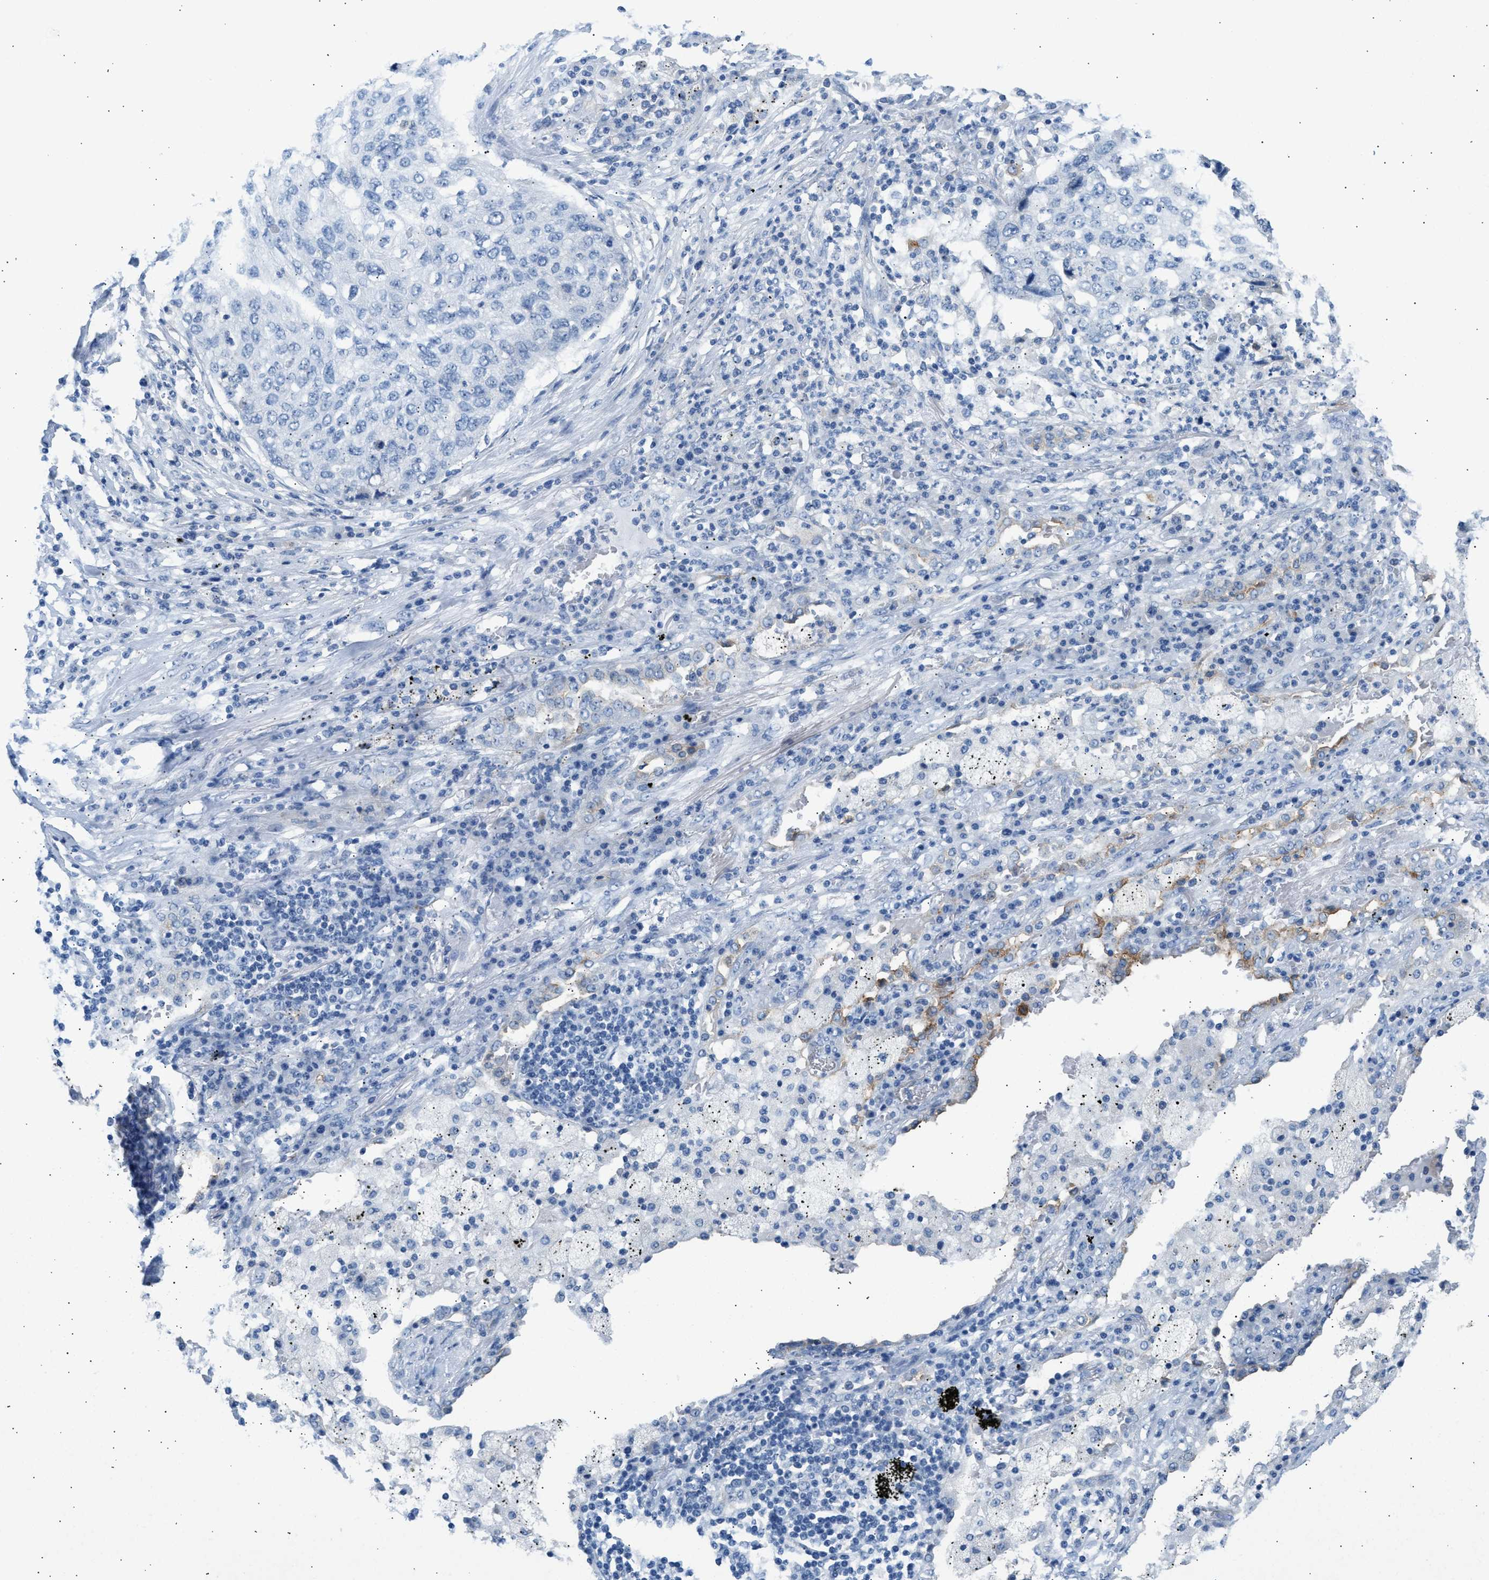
{"staining": {"intensity": "negative", "quantity": "none", "location": "none"}, "tissue": "lung cancer", "cell_type": "Tumor cells", "image_type": "cancer", "snomed": [{"axis": "morphology", "description": "Squamous cell carcinoma, NOS"}, {"axis": "topography", "description": "Lung"}], "caption": "IHC micrograph of neoplastic tissue: lung cancer (squamous cell carcinoma) stained with DAB reveals no significant protein expression in tumor cells.", "gene": "ERBB2", "patient": {"sex": "female", "age": 63}}